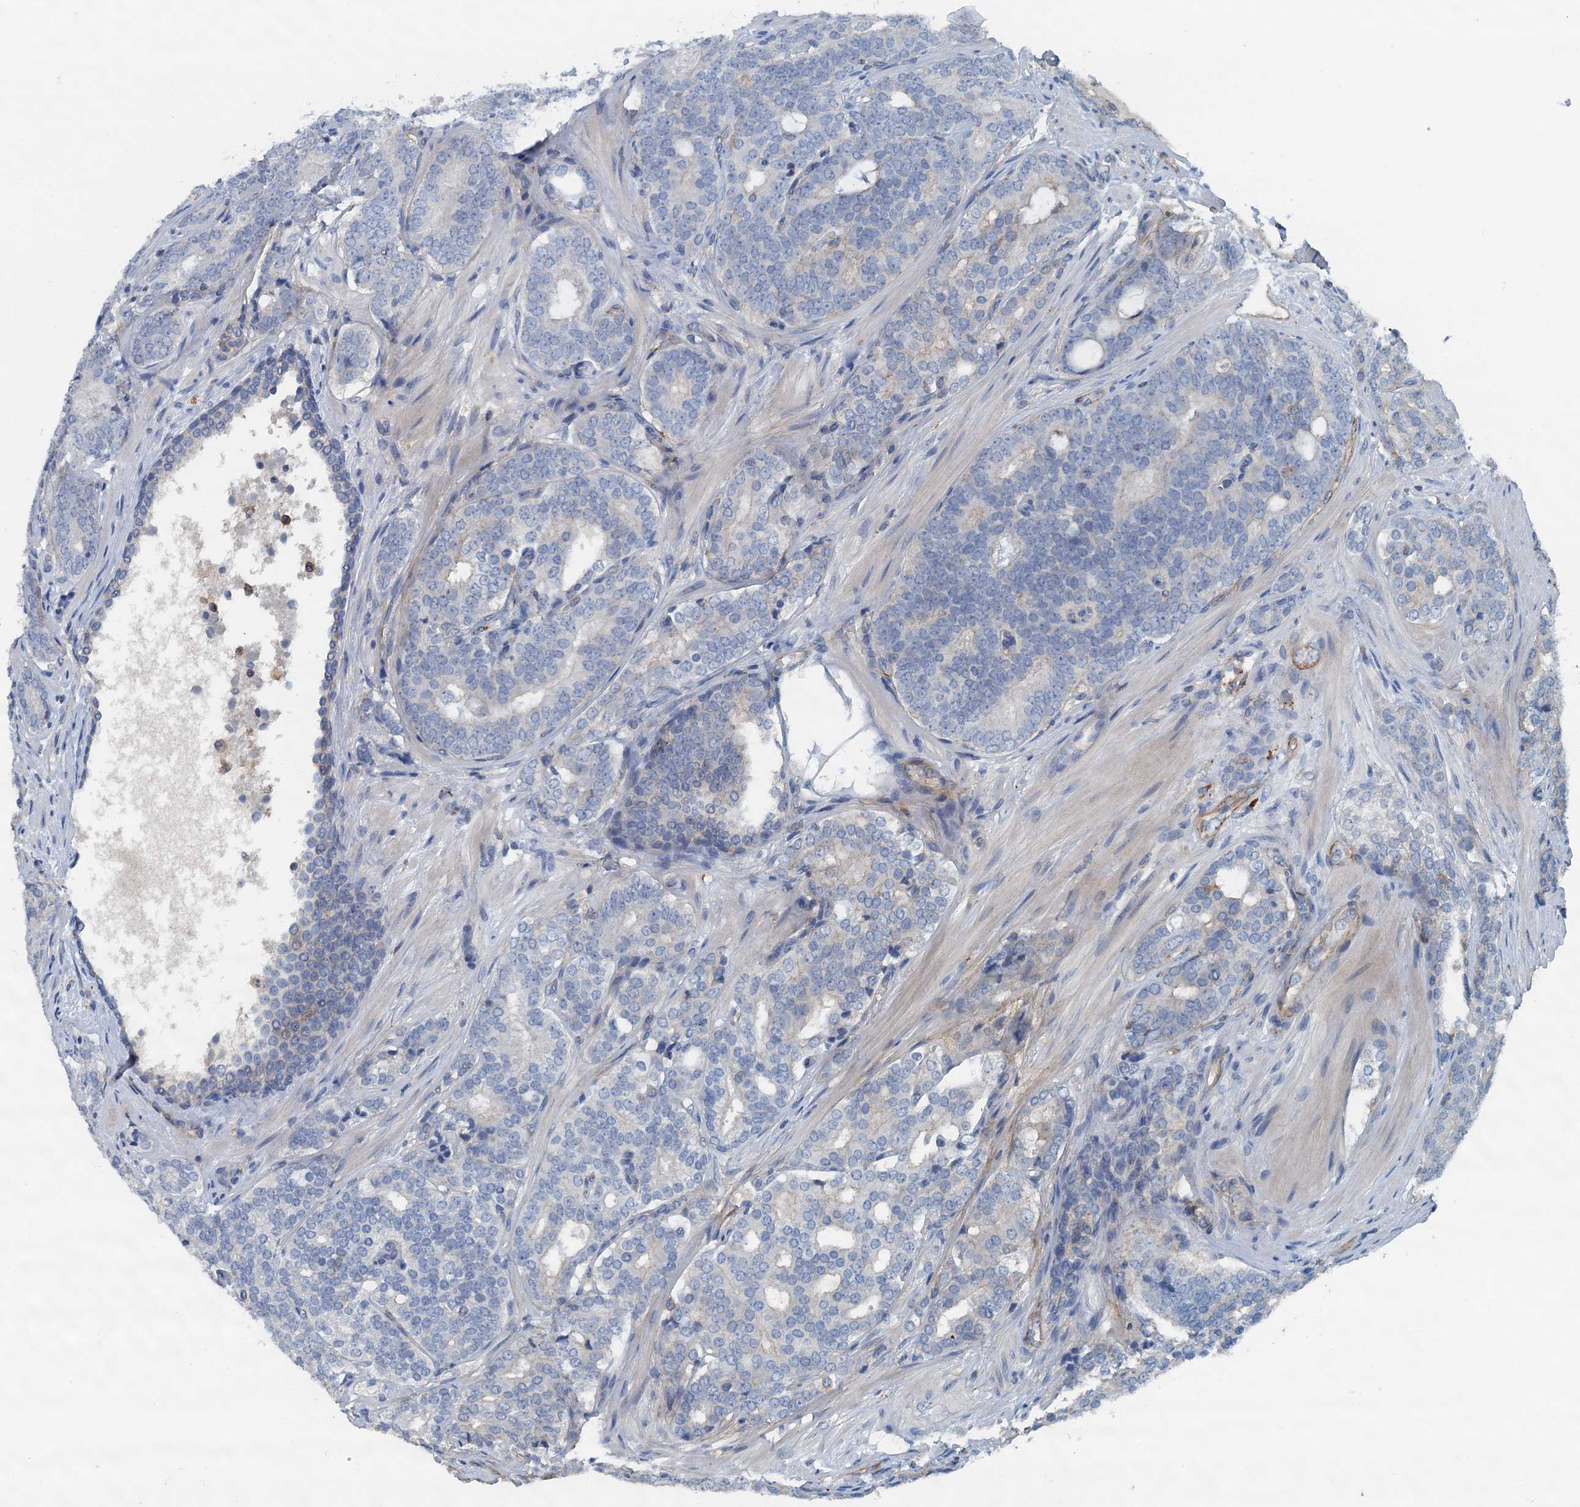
{"staining": {"intensity": "negative", "quantity": "none", "location": "none"}, "tissue": "prostate cancer", "cell_type": "Tumor cells", "image_type": "cancer", "snomed": [{"axis": "morphology", "description": "Adenocarcinoma, High grade"}, {"axis": "topography", "description": "Prostate"}], "caption": "DAB immunohistochemical staining of human prostate cancer (high-grade adenocarcinoma) shows no significant positivity in tumor cells. (Brightfield microscopy of DAB IHC at high magnification).", "gene": "THAP10", "patient": {"sex": "male", "age": 63}}